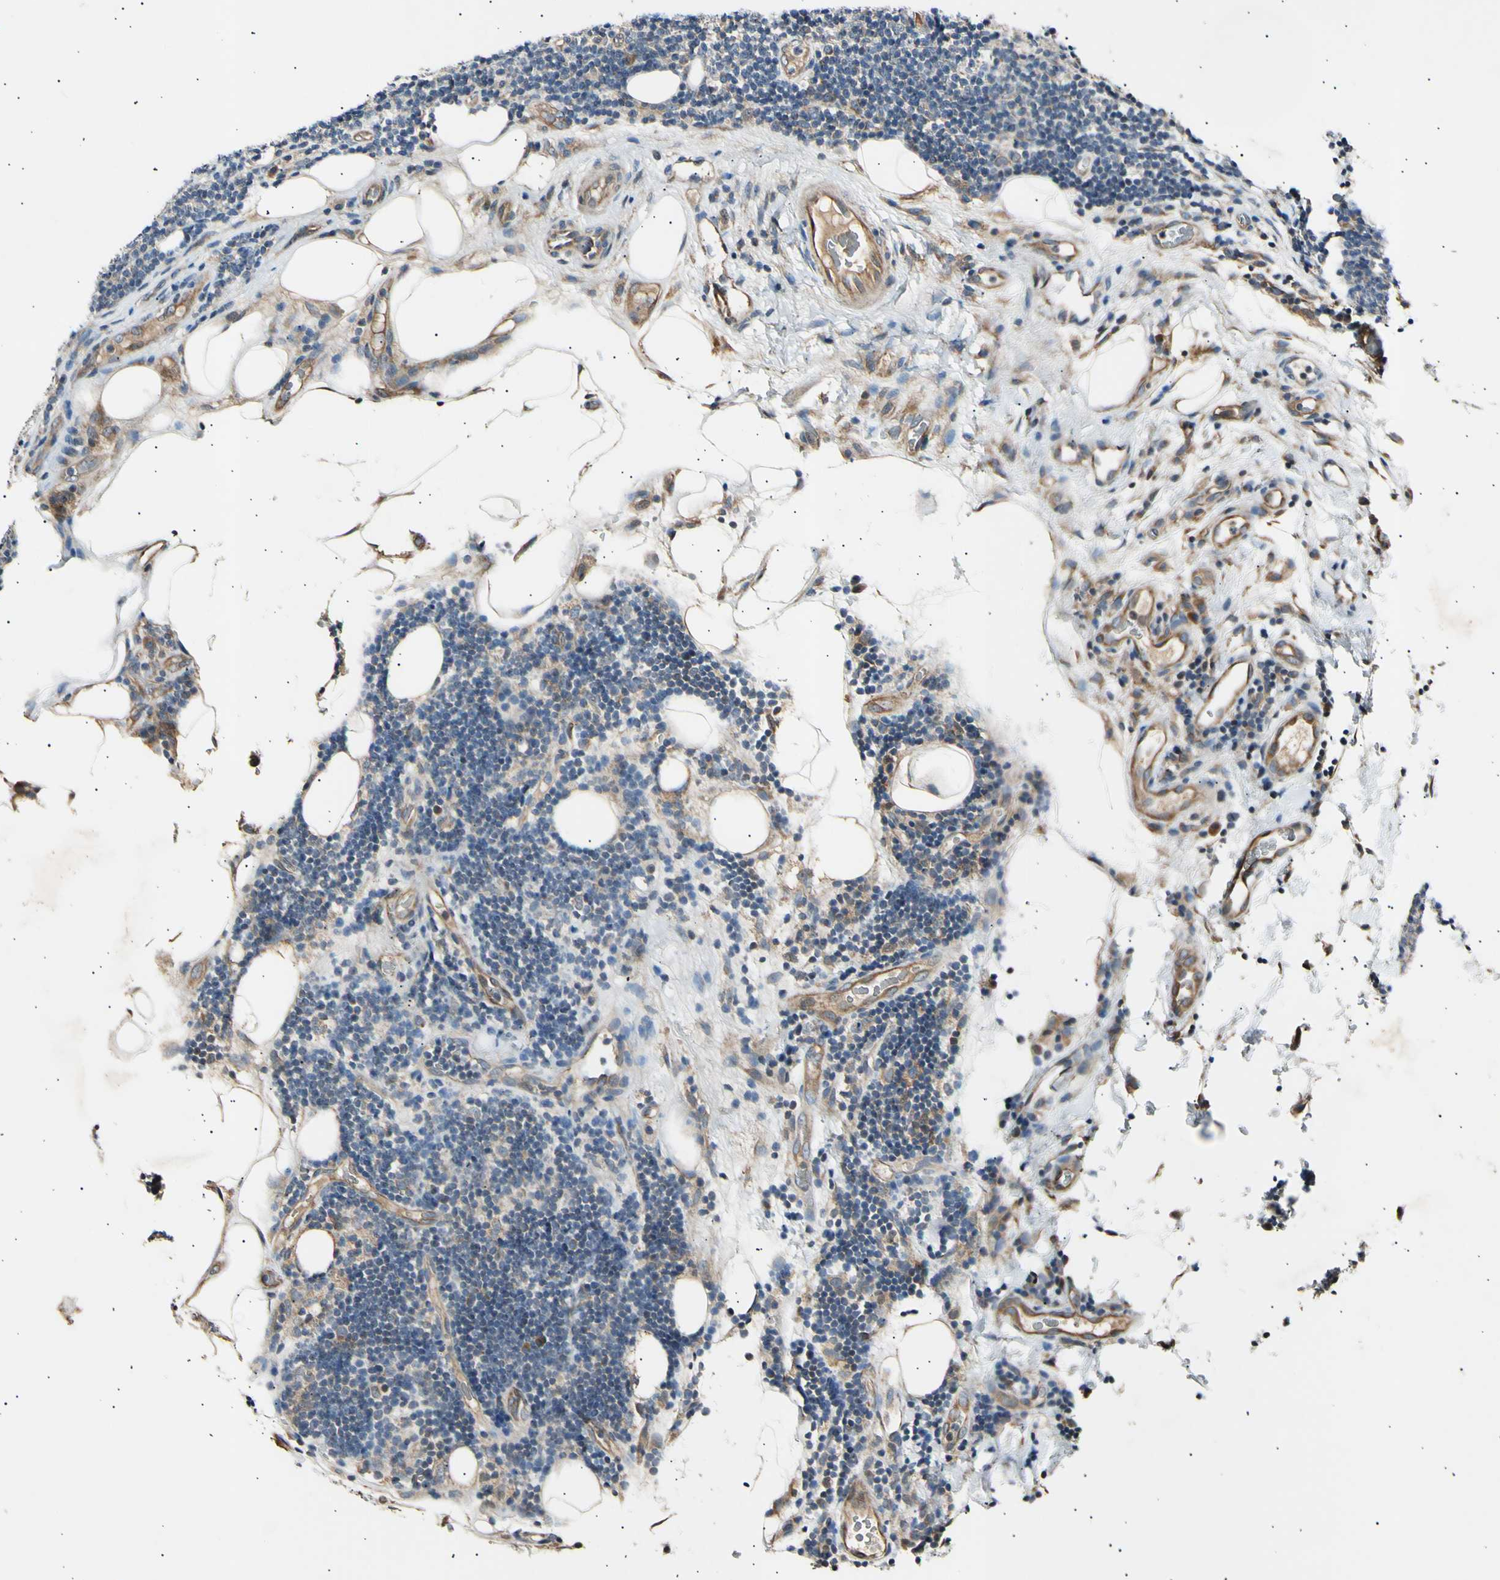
{"staining": {"intensity": "weak", "quantity": ">75%", "location": "cytoplasmic/membranous"}, "tissue": "lymphoma", "cell_type": "Tumor cells", "image_type": "cancer", "snomed": [{"axis": "morphology", "description": "Malignant lymphoma, non-Hodgkin's type, Low grade"}, {"axis": "topography", "description": "Lymph node"}], "caption": "Brown immunohistochemical staining in human low-grade malignant lymphoma, non-Hodgkin's type reveals weak cytoplasmic/membranous staining in about >75% of tumor cells.", "gene": "ITGA6", "patient": {"sex": "male", "age": 83}}